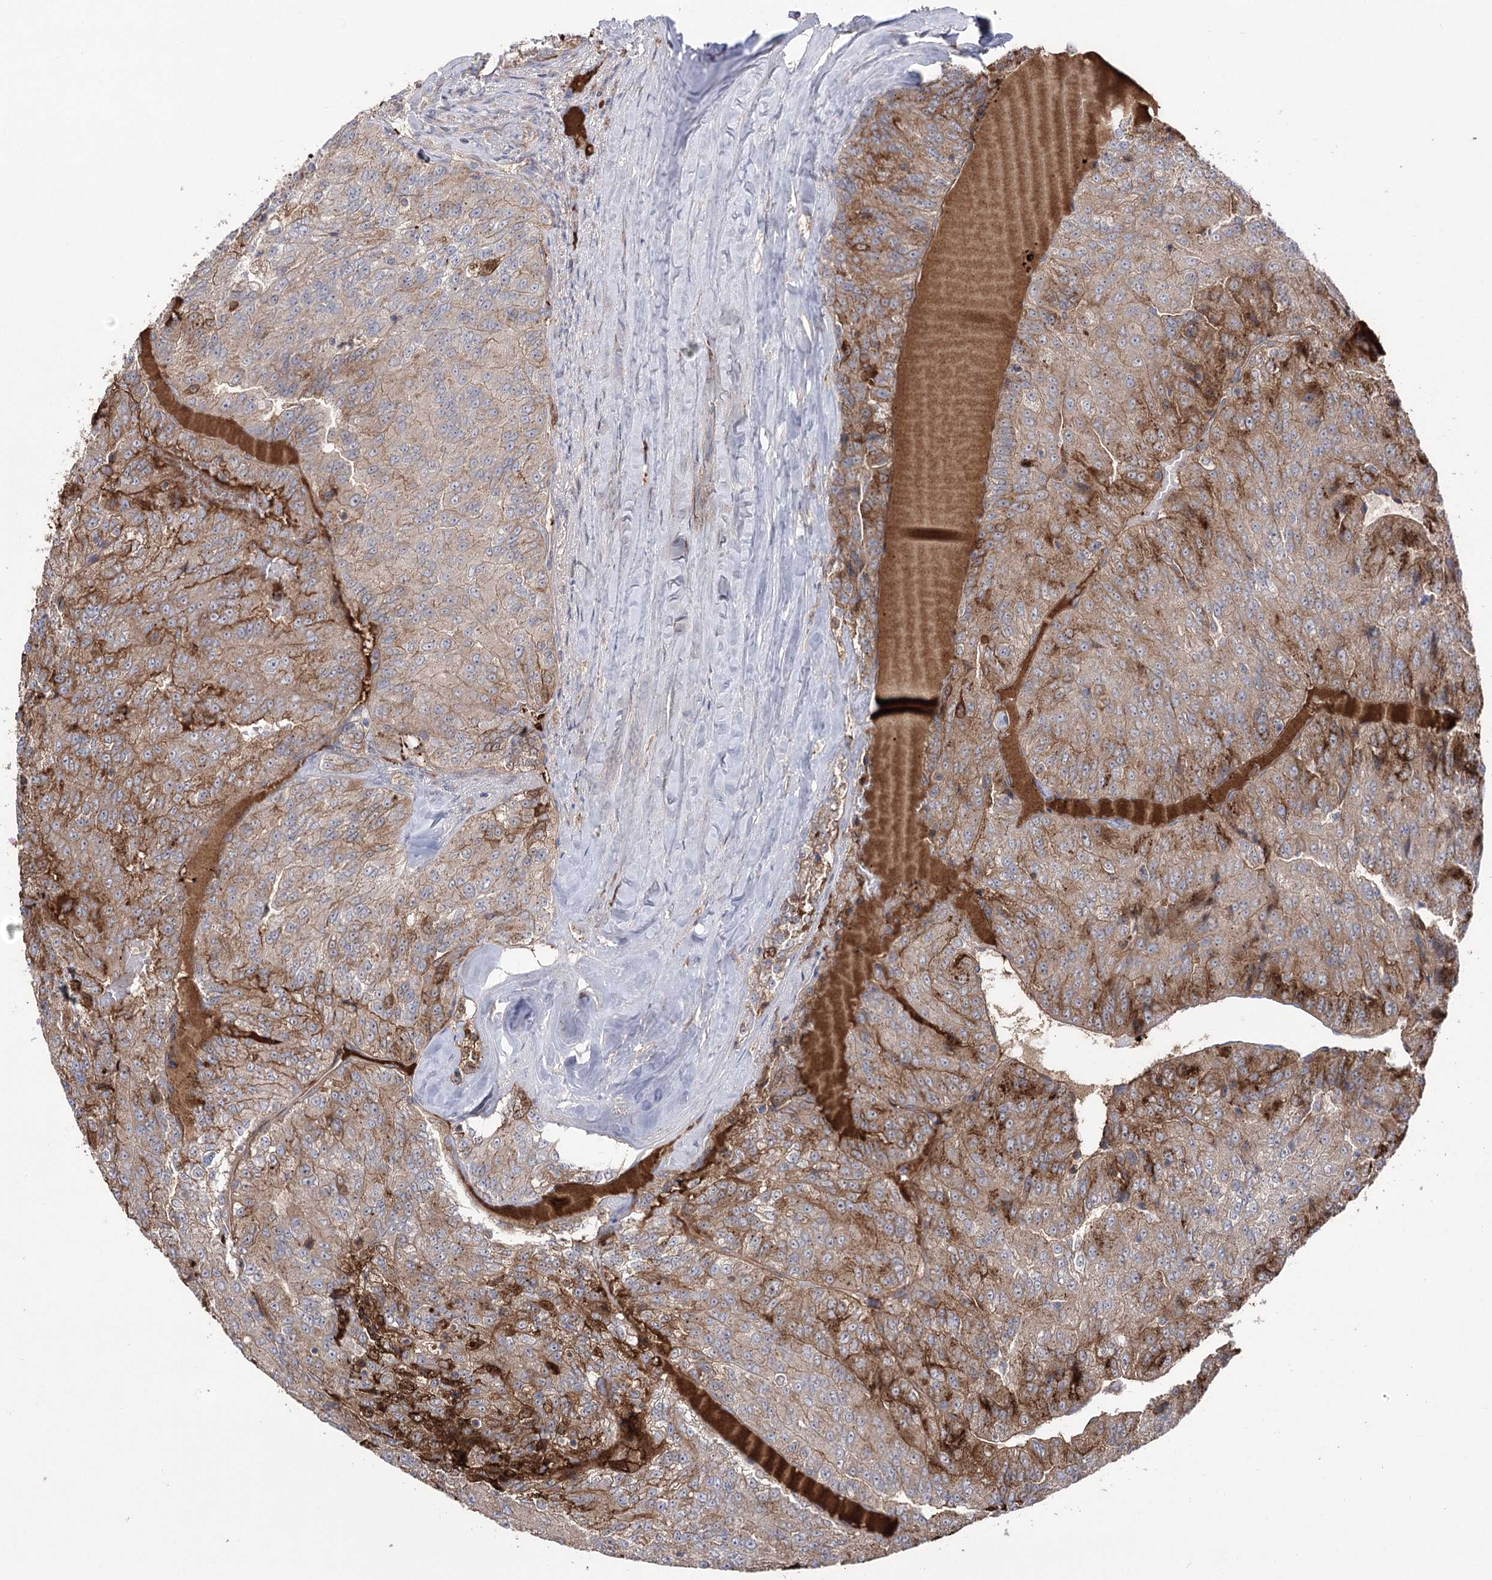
{"staining": {"intensity": "moderate", "quantity": ">75%", "location": "cytoplasmic/membranous"}, "tissue": "renal cancer", "cell_type": "Tumor cells", "image_type": "cancer", "snomed": [{"axis": "morphology", "description": "Adenocarcinoma, NOS"}, {"axis": "topography", "description": "Kidney"}], "caption": "This is an image of immunohistochemistry staining of adenocarcinoma (renal), which shows moderate expression in the cytoplasmic/membranous of tumor cells.", "gene": "OTUD1", "patient": {"sex": "female", "age": 63}}